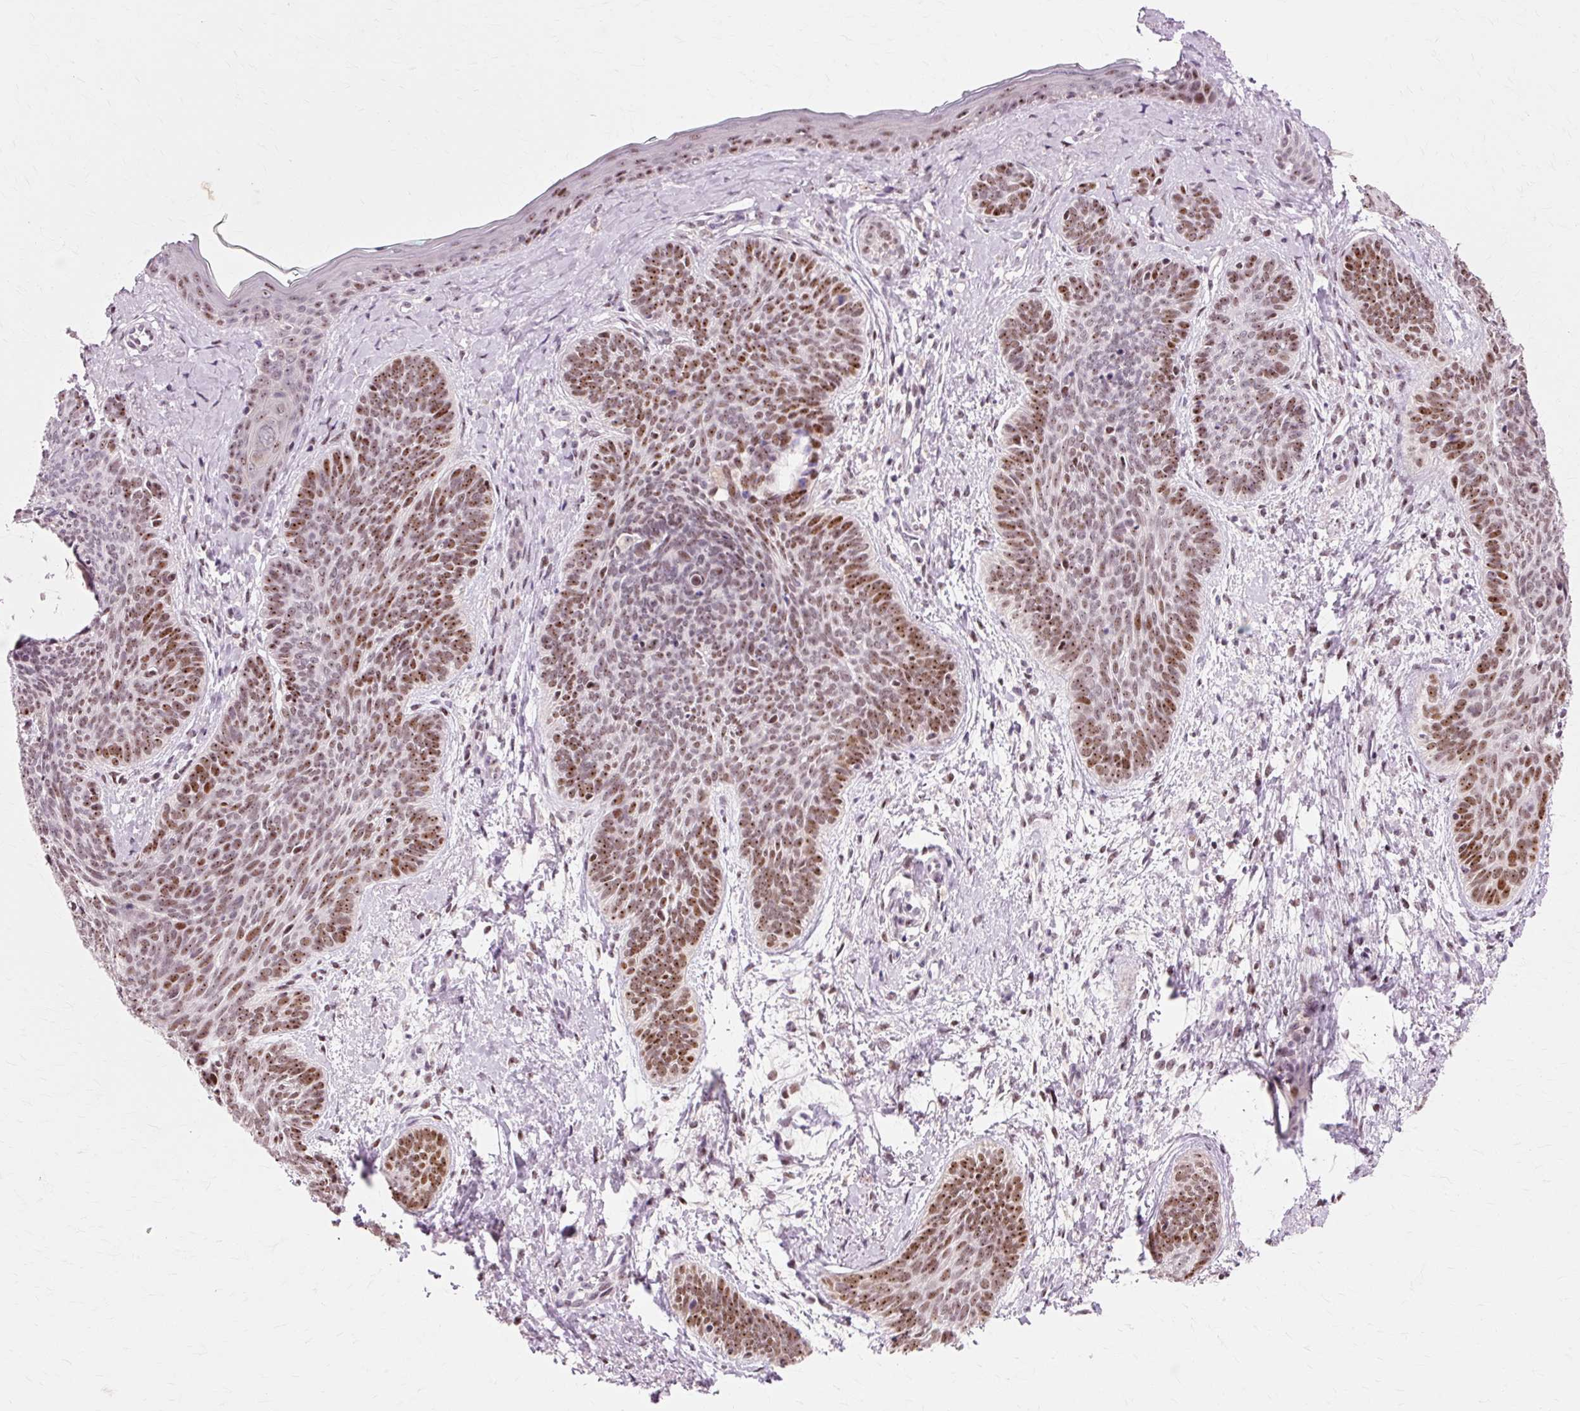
{"staining": {"intensity": "moderate", "quantity": ">75%", "location": "nuclear"}, "tissue": "skin cancer", "cell_type": "Tumor cells", "image_type": "cancer", "snomed": [{"axis": "morphology", "description": "Basal cell carcinoma"}, {"axis": "topography", "description": "Skin"}], "caption": "About >75% of tumor cells in basal cell carcinoma (skin) show moderate nuclear protein positivity as visualized by brown immunohistochemical staining.", "gene": "MACROD2", "patient": {"sex": "female", "age": 81}}